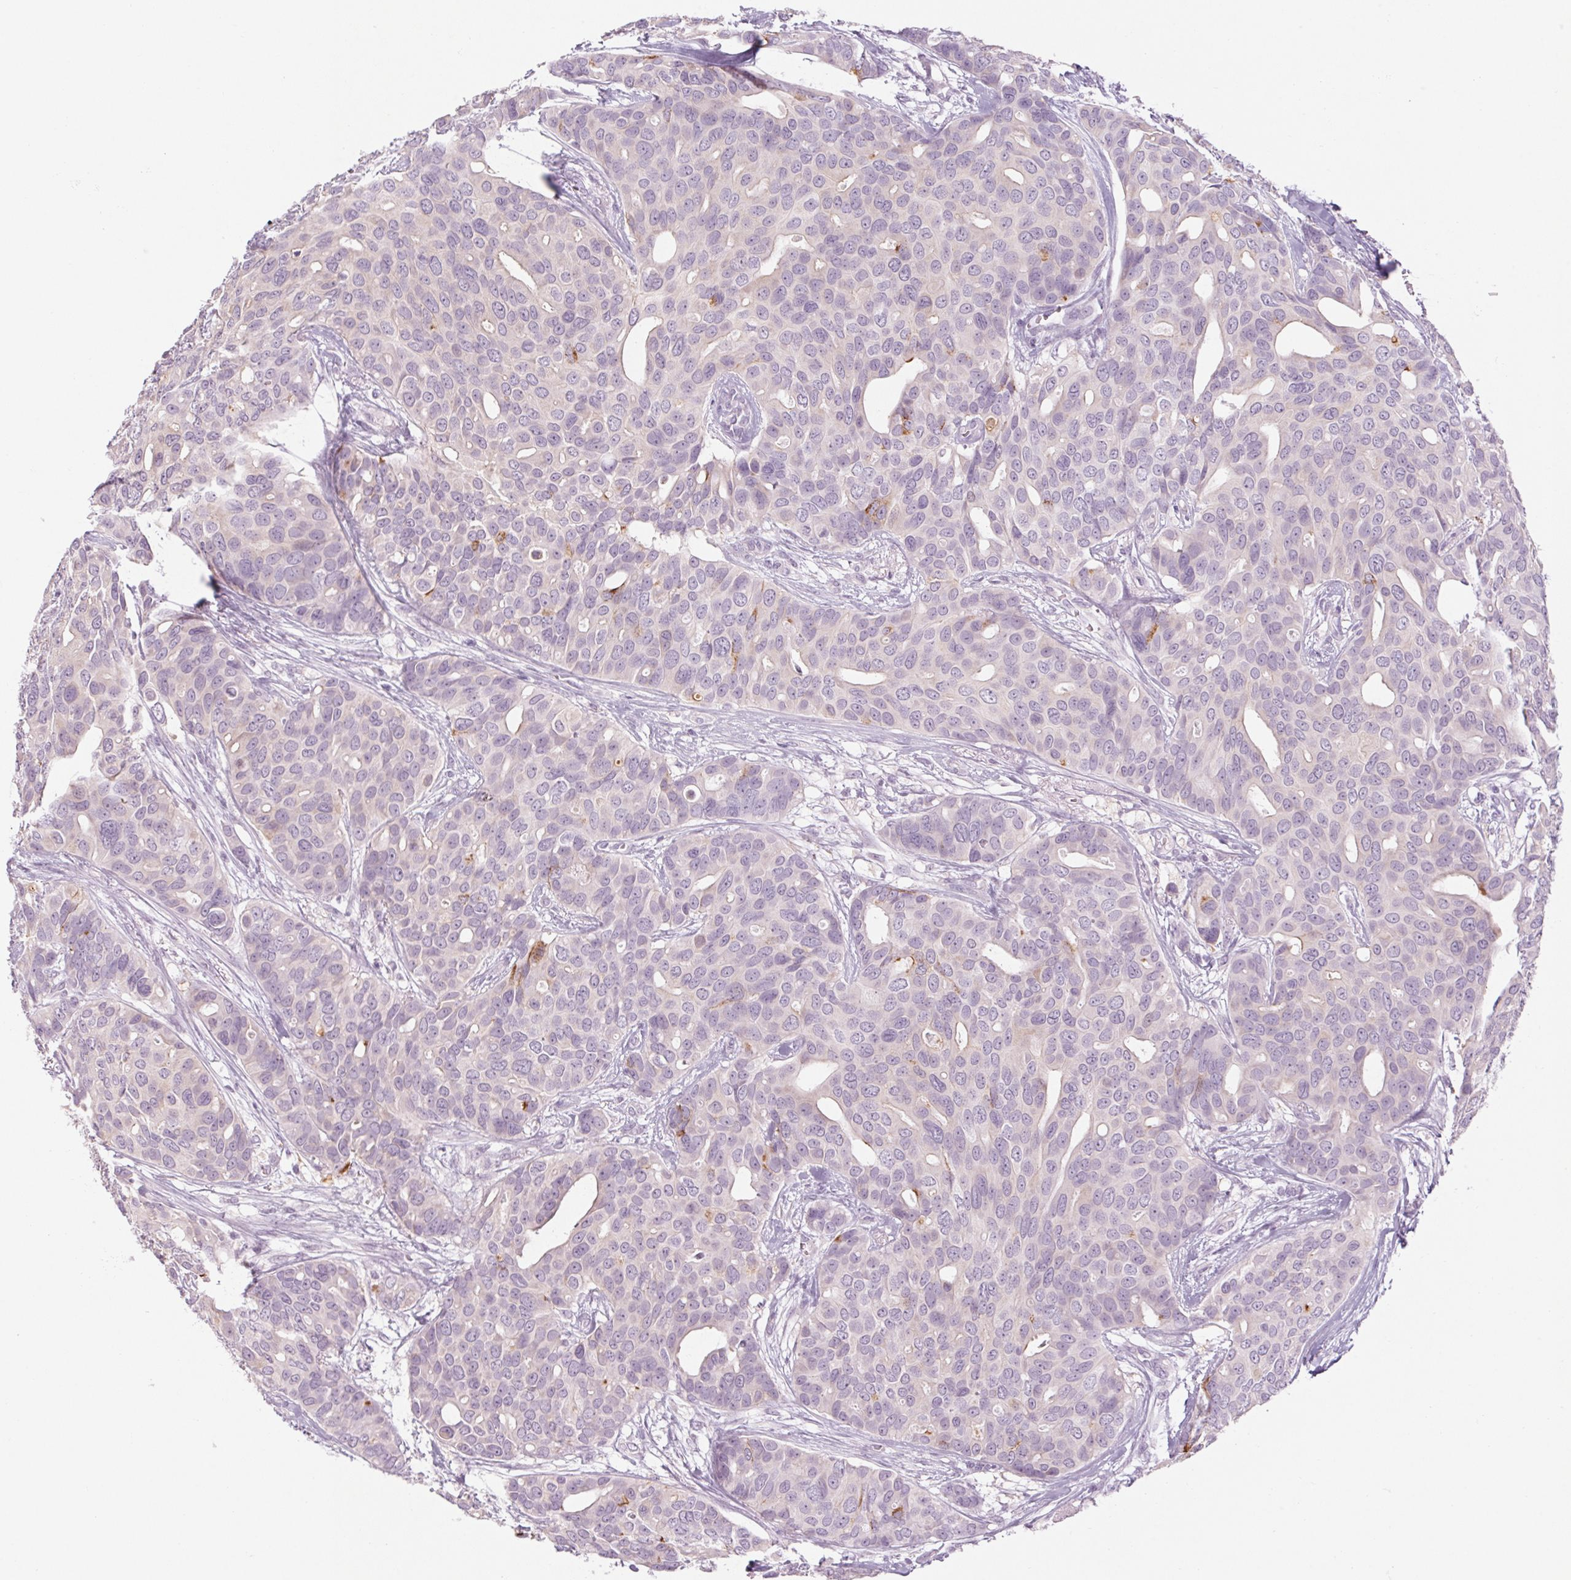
{"staining": {"intensity": "negative", "quantity": "none", "location": "none"}, "tissue": "breast cancer", "cell_type": "Tumor cells", "image_type": "cancer", "snomed": [{"axis": "morphology", "description": "Duct carcinoma"}, {"axis": "topography", "description": "Breast"}], "caption": "IHC photomicrograph of human breast infiltrating ductal carcinoma stained for a protein (brown), which exhibits no staining in tumor cells.", "gene": "RPTN", "patient": {"sex": "female", "age": 54}}